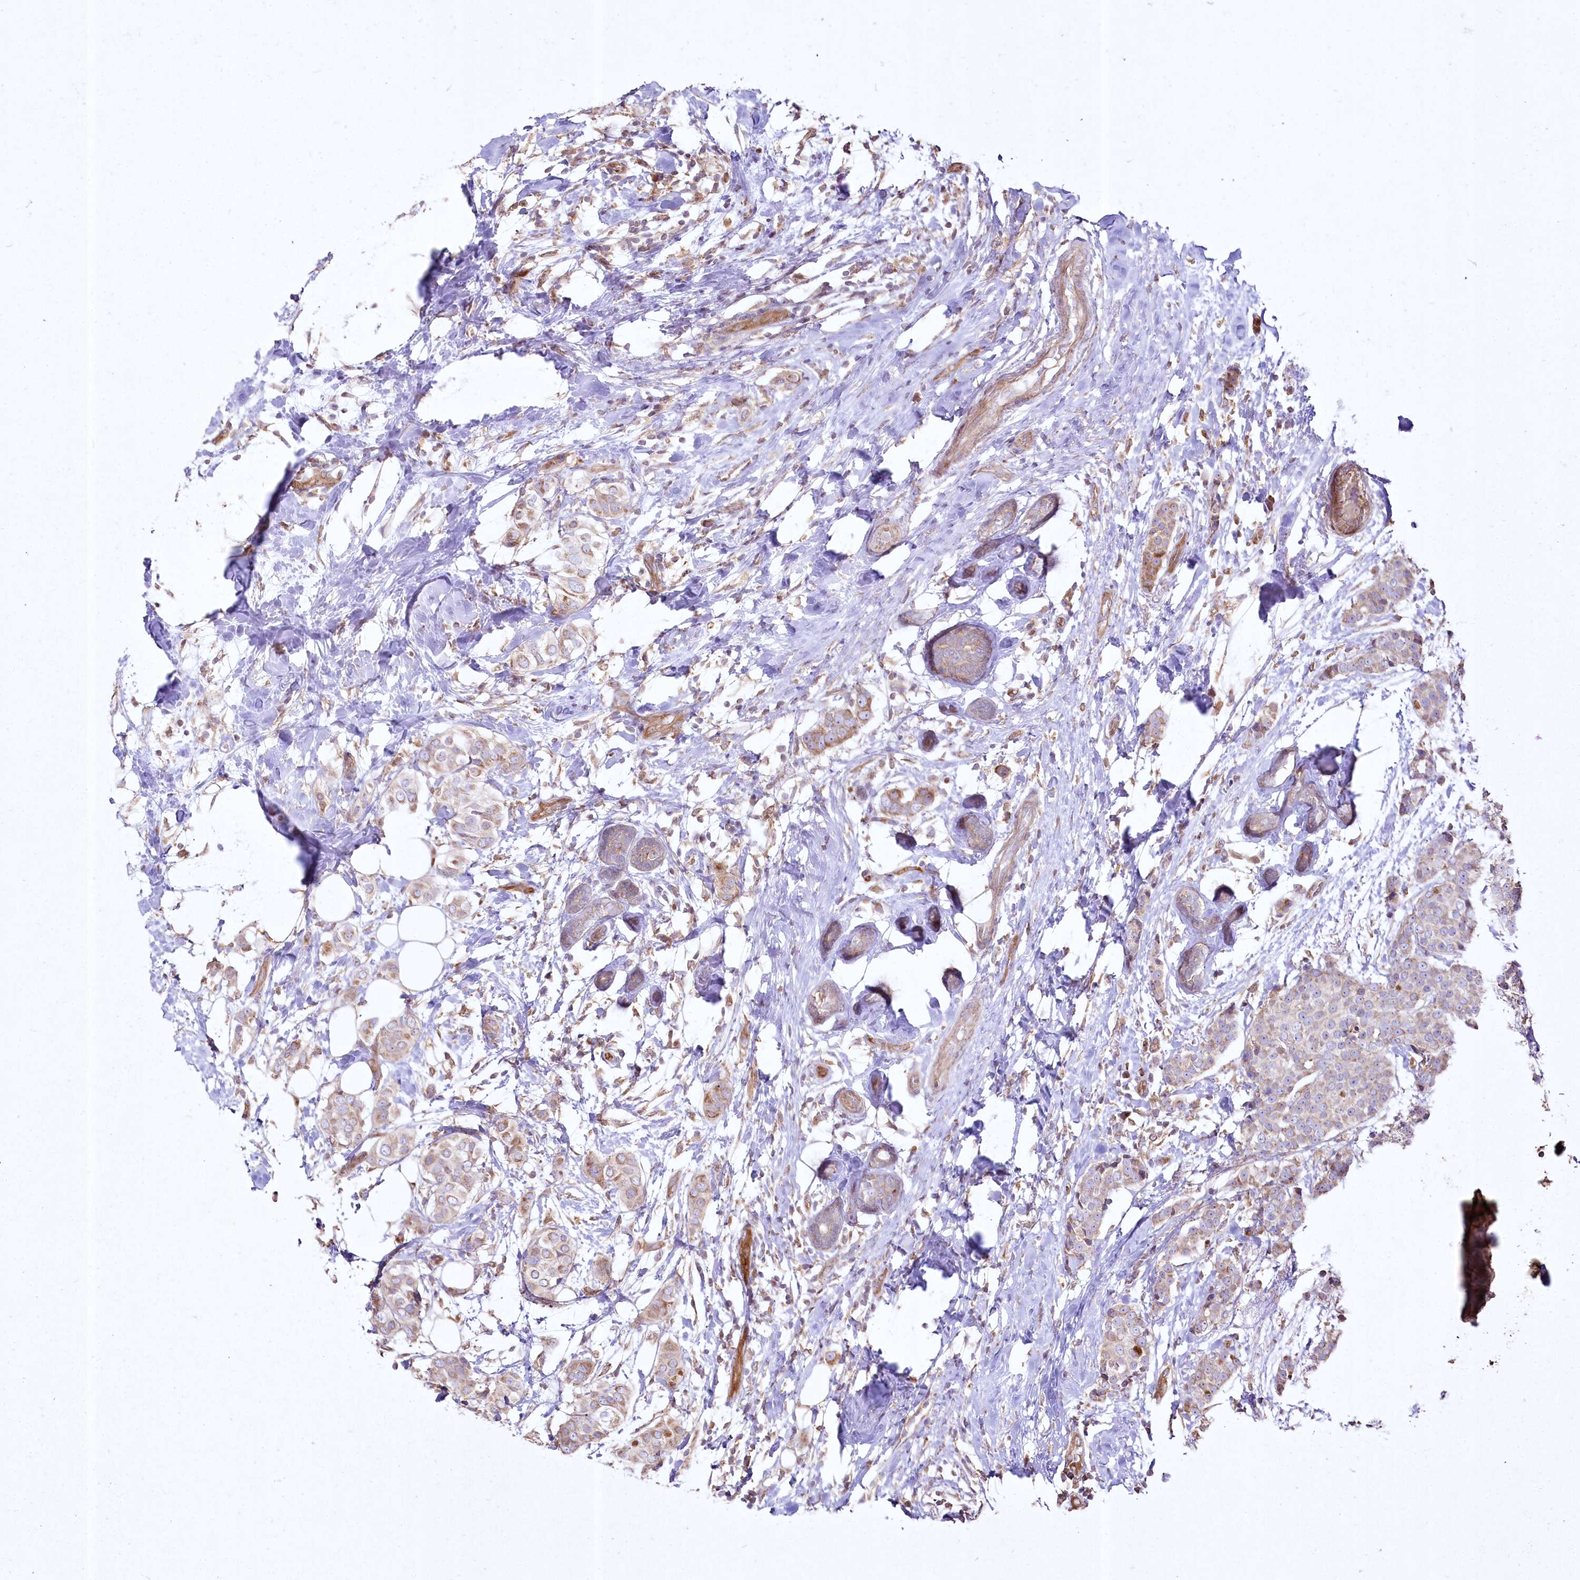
{"staining": {"intensity": "weak", "quantity": ">75%", "location": "cytoplasmic/membranous"}, "tissue": "breast cancer", "cell_type": "Tumor cells", "image_type": "cancer", "snomed": [{"axis": "morphology", "description": "Lobular carcinoma"}, {"axis": "topography", "description": "Breast"}], "caption": "Protein expression analysis of human lobular carcinoma (breast) reveals weak cytoplasmic/membranous expression in about >75% of tumor cells.", "gene": "SH3TC1", "patient": {"sex": "female", "age": 51}}